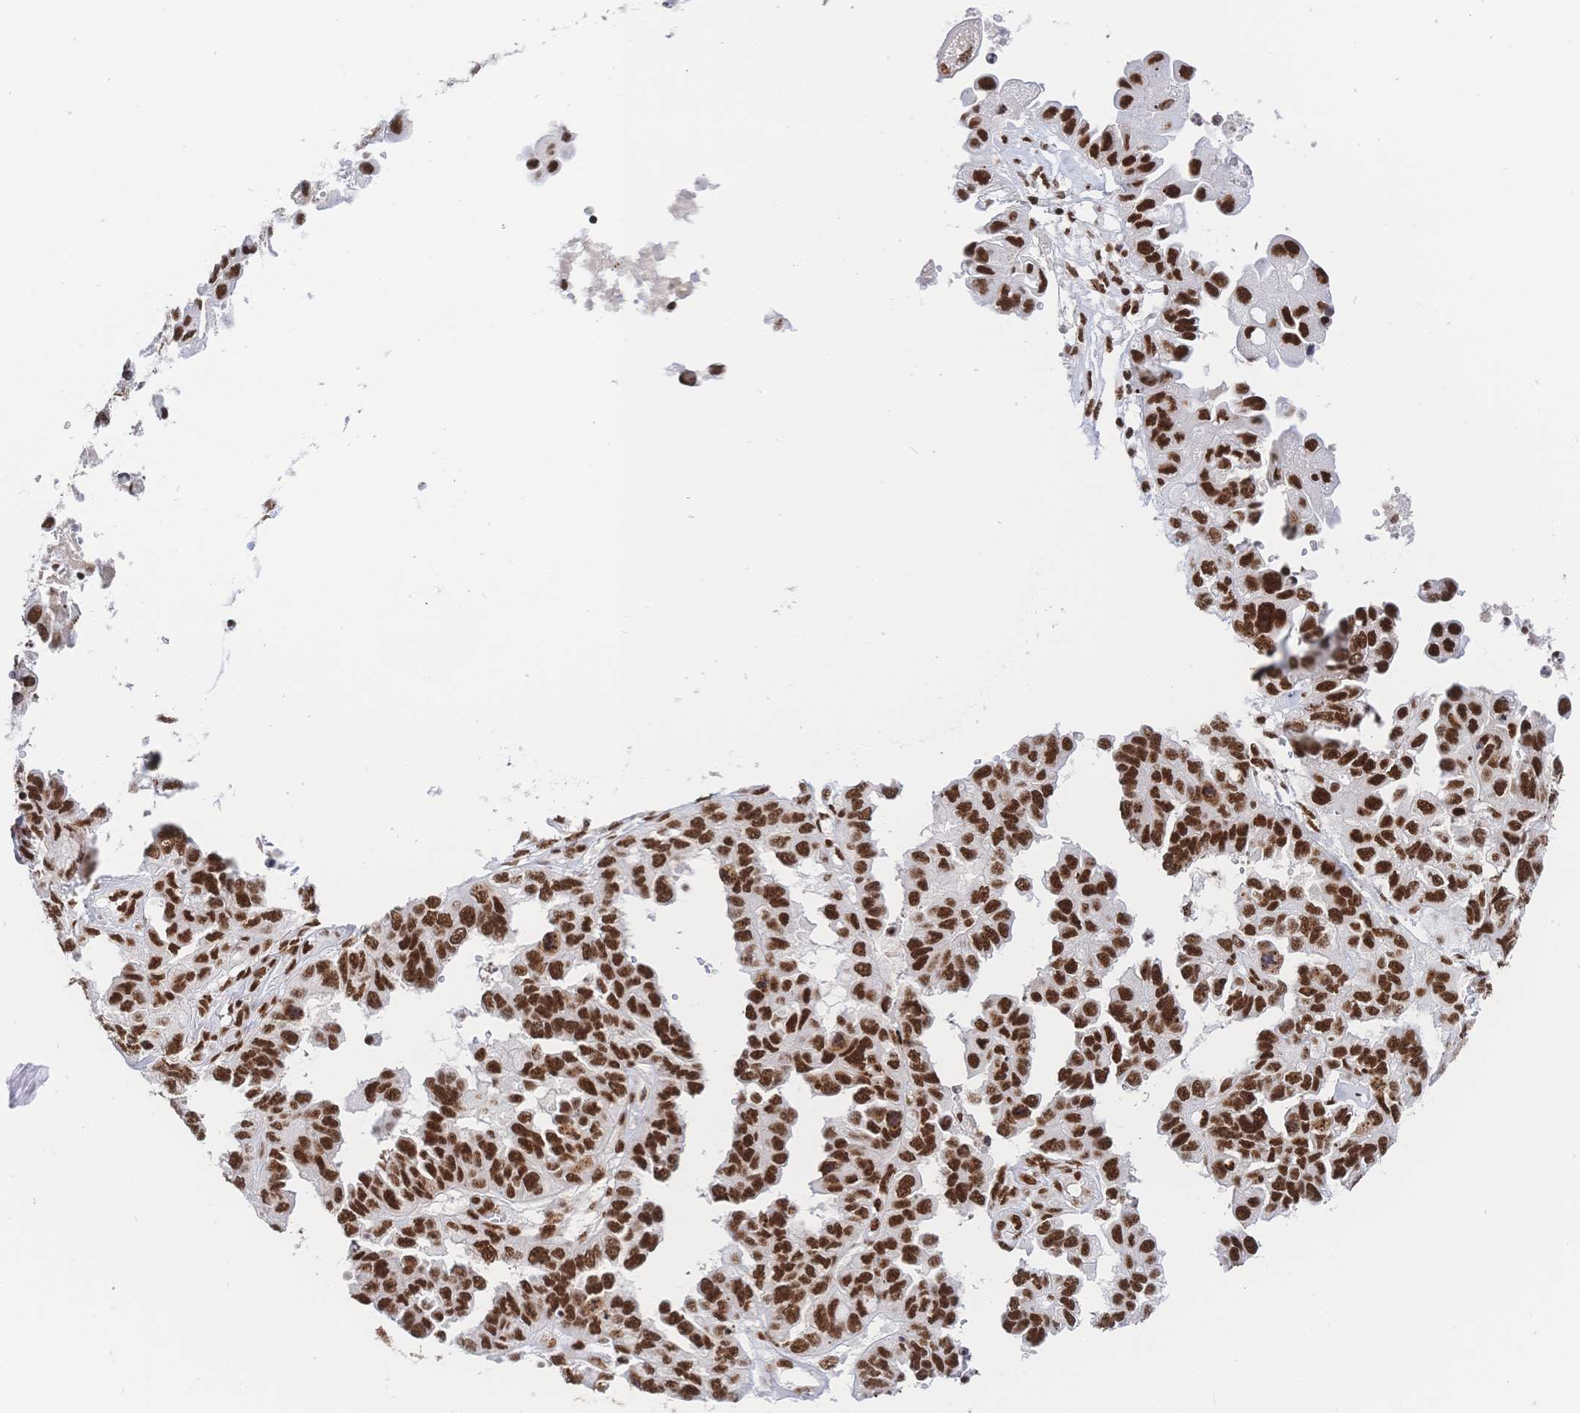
{"staining": {"intensity": "strong", "quantity": ">75%", "location": "nuclear"}, "tissue": "ovarian cancer", "cell_type": "Tumor cells", "image_type": "cancer", "snomed": [{"axis": "morphology", "description": "Cystadenocarcinoma, serous, NOS"}, {"axis": "topography", "description": "Ovary"}], "caption": "DAB (3,3'-diaminobenzidine) immunohistochemical staining of human ovarian serous cystadenocarcinoma displays strong nuclear protein positivity in approximately >75% of tumor cells. The protein is shown in brown color, while the nuclei are stained blue.", "gene": "SRSF1", "patient": {"sex": "female", "age": 53}}